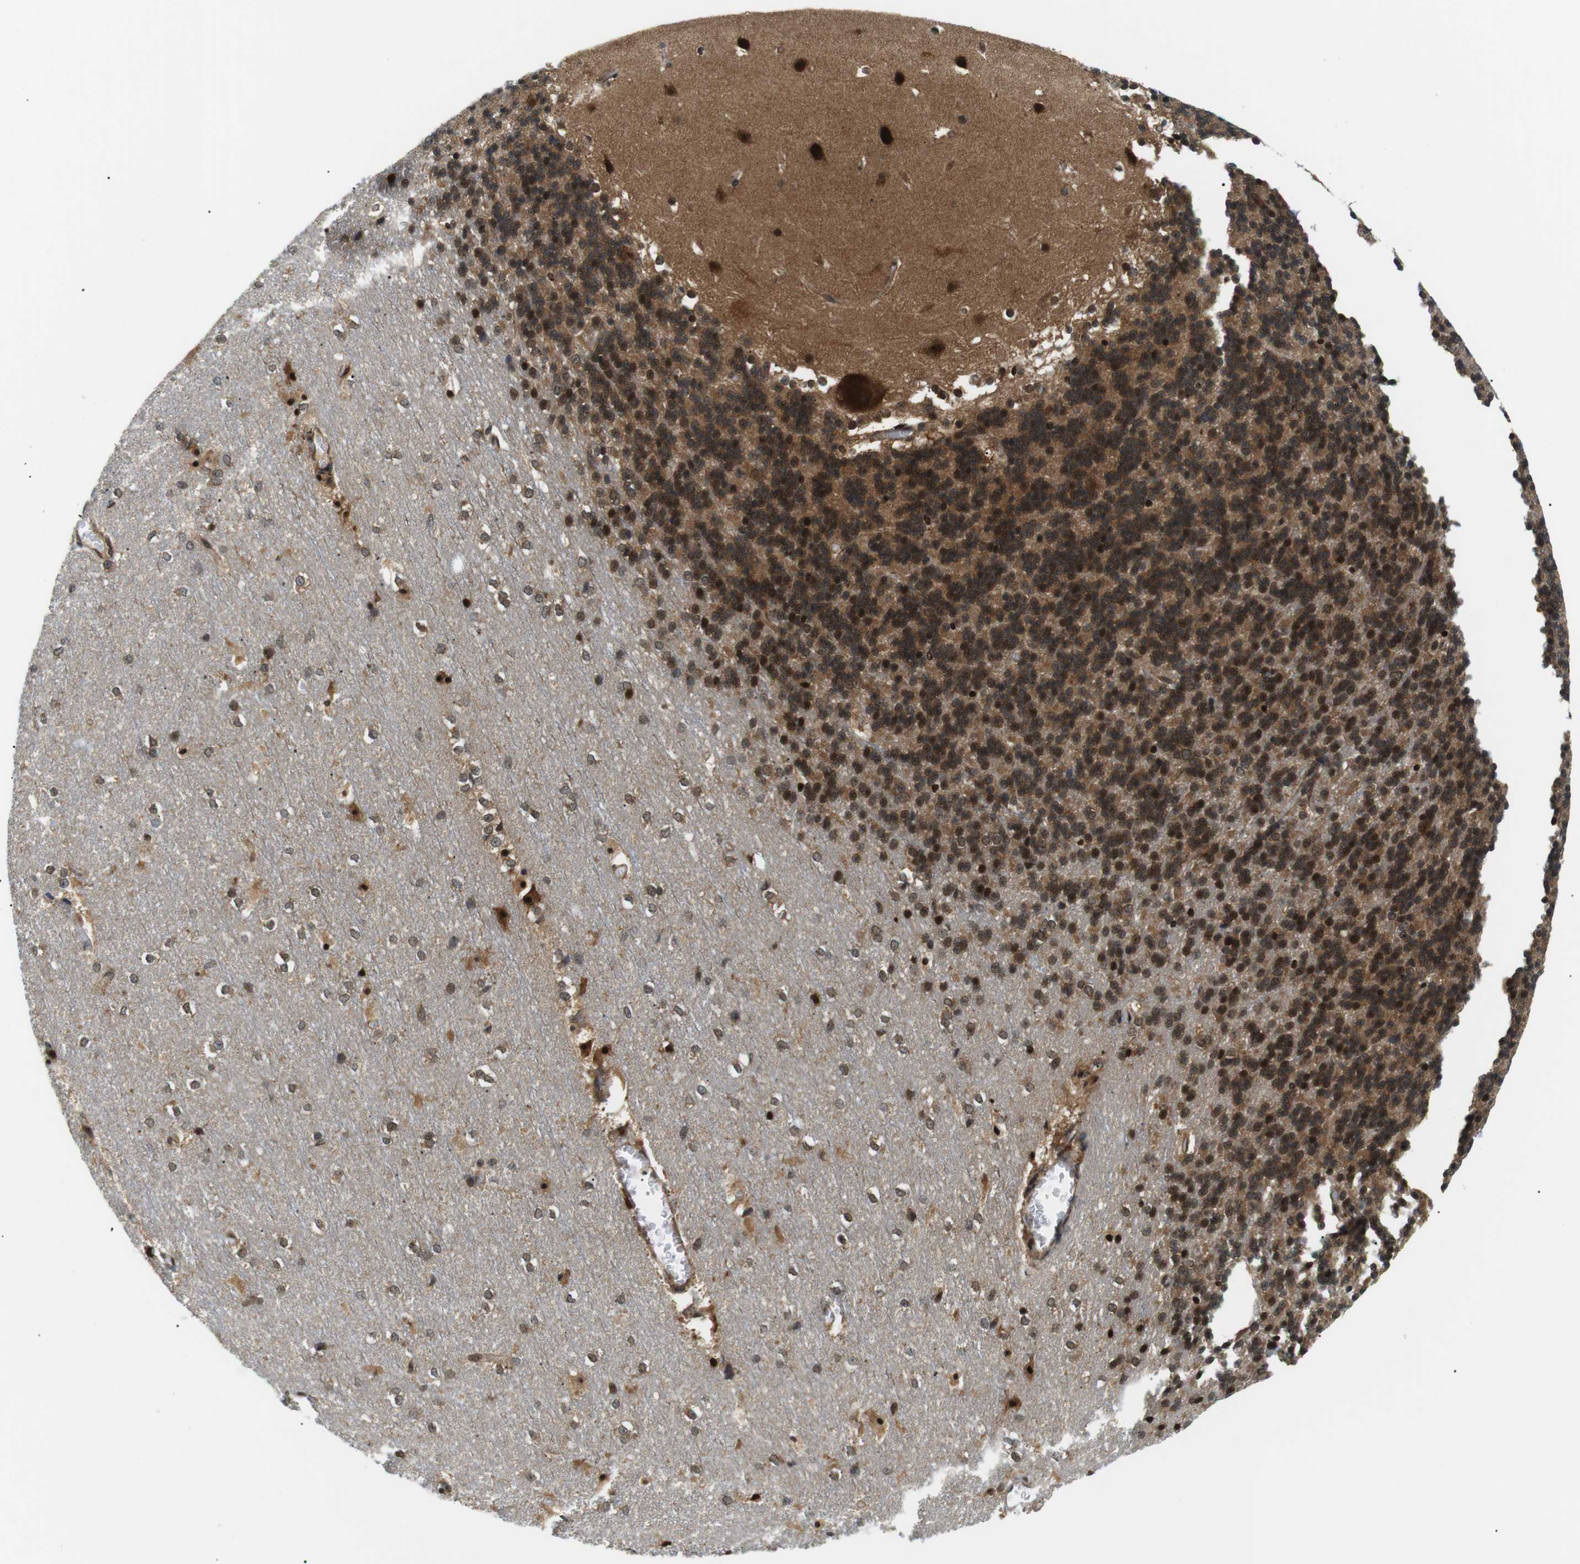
{"staining": {"intensity": "strong", "quantity": ">75%", "location": "cytoplasmic/membranous,nuclear"}, "tissue": "cerebellum", "cell_type": "Cells in granular layer", "image_type": "normal", "snomed": [{"axis": "morphology", "description": "Normal tissue, NOS"}, {"axis": "topography", "description": "Cerebellum"}], "caption": "Strong cytoplasmic/membranous,nuclear staining for a protein is seen in approximately >75% of cells in granular layer of normal cerebellum using IHC.", "gene": "CSNK2B", "patient": {"sex": "female", "age": 19}}